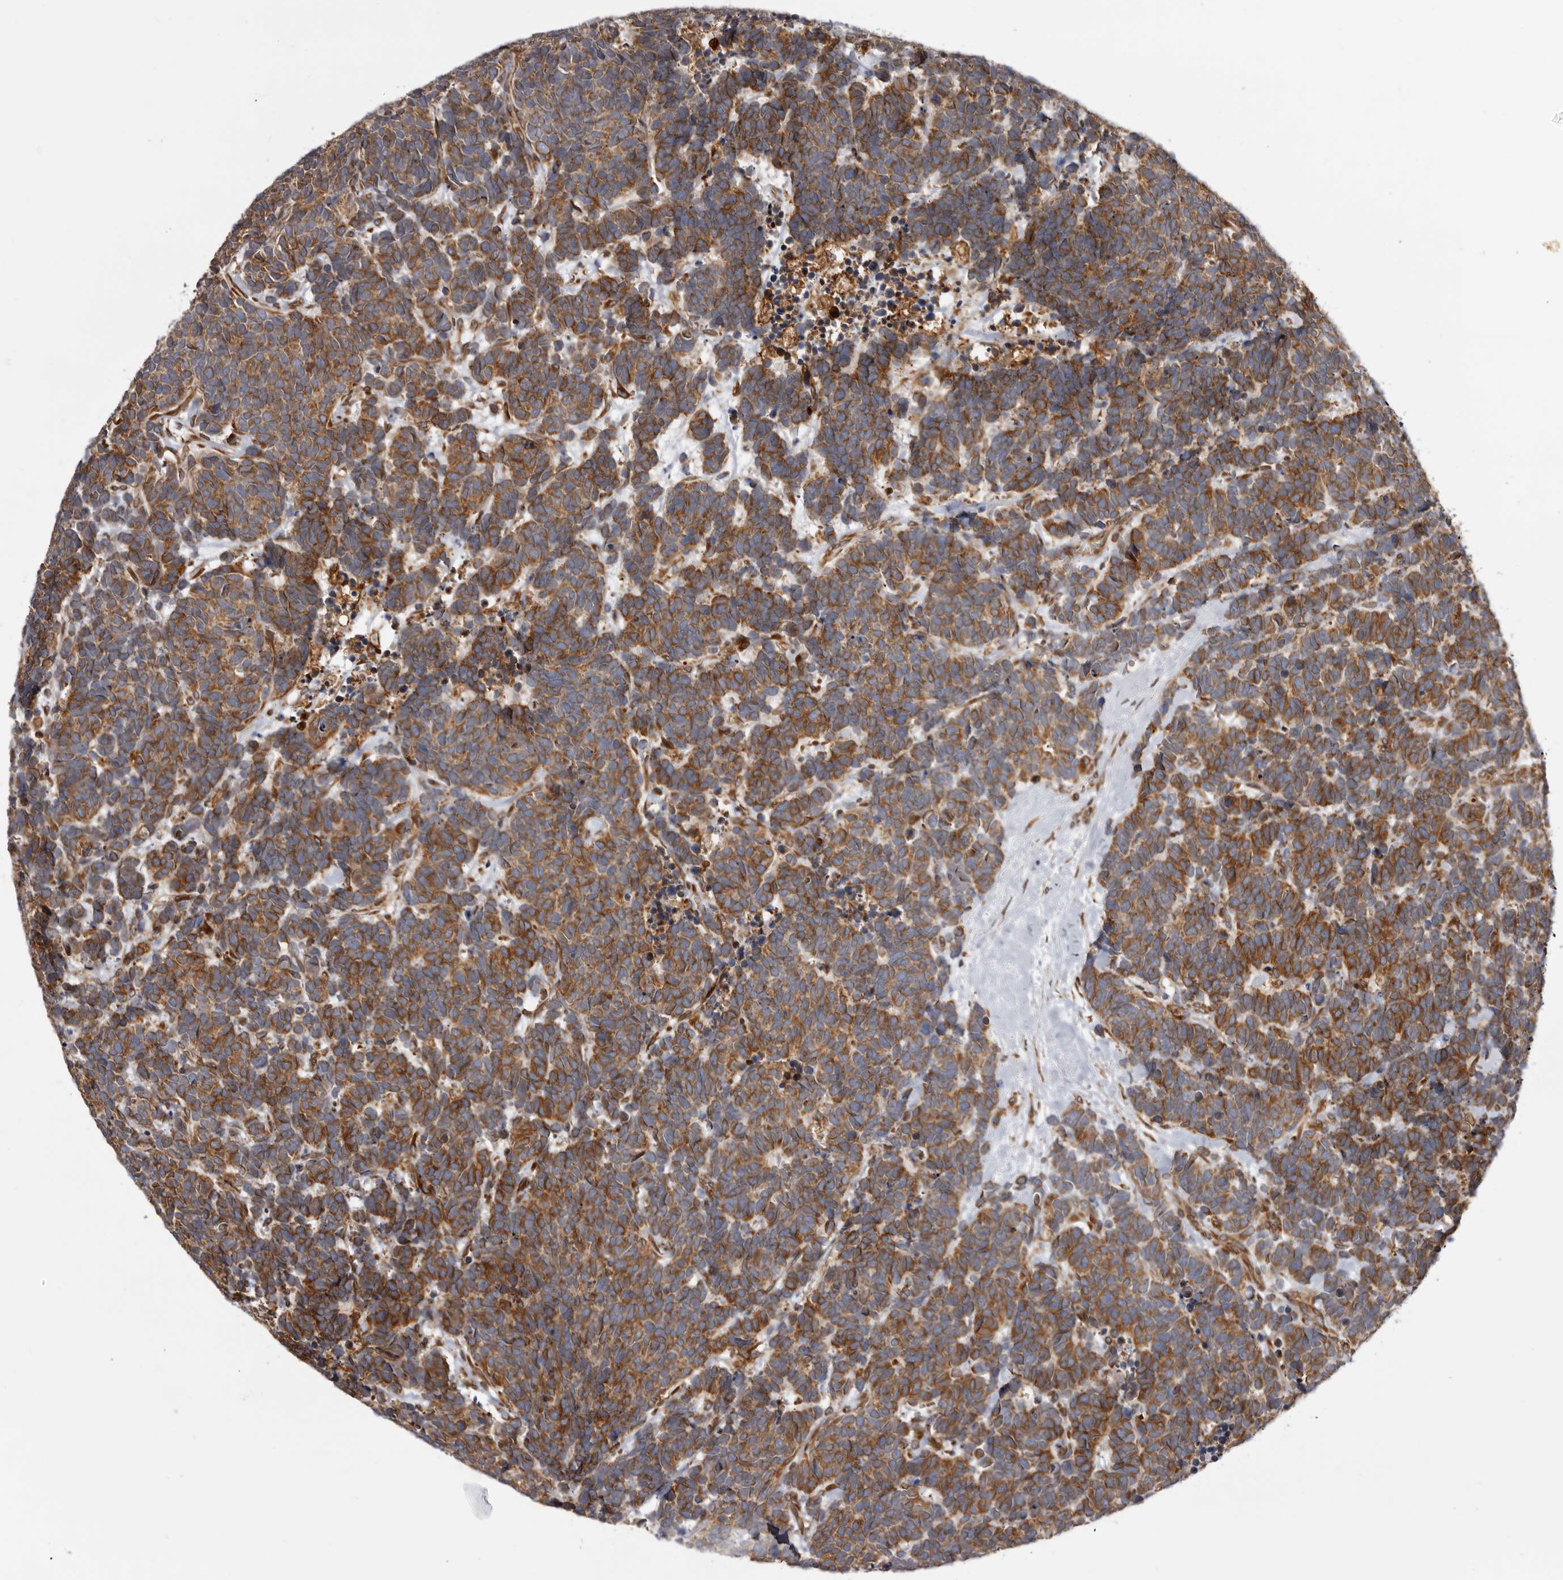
{"staining": {"intensity": "moderate", "quantity": ">75%", "location": "cytoplasmic/membranous"}, "tissue": "carcinoid", "cell_type": "Tumor cells", "image_type": "cancer", "snomed": [{"axis": "morphology", "description": "Carcinoma, NOS"}, {"axis": "morphology", "description": "Carcinoid, malignant, NOS"}, {"axis": "topography", "description": "Urinary bladder"}], "caption": "This image demonstrates immunohistochemistry staining of human carcinoid, with medium moderate cytoplasmic/membranous staining in about >75% of tumor cells.", "gene": "C4orf3", "patient": {"sex": "male", "age": 57}}